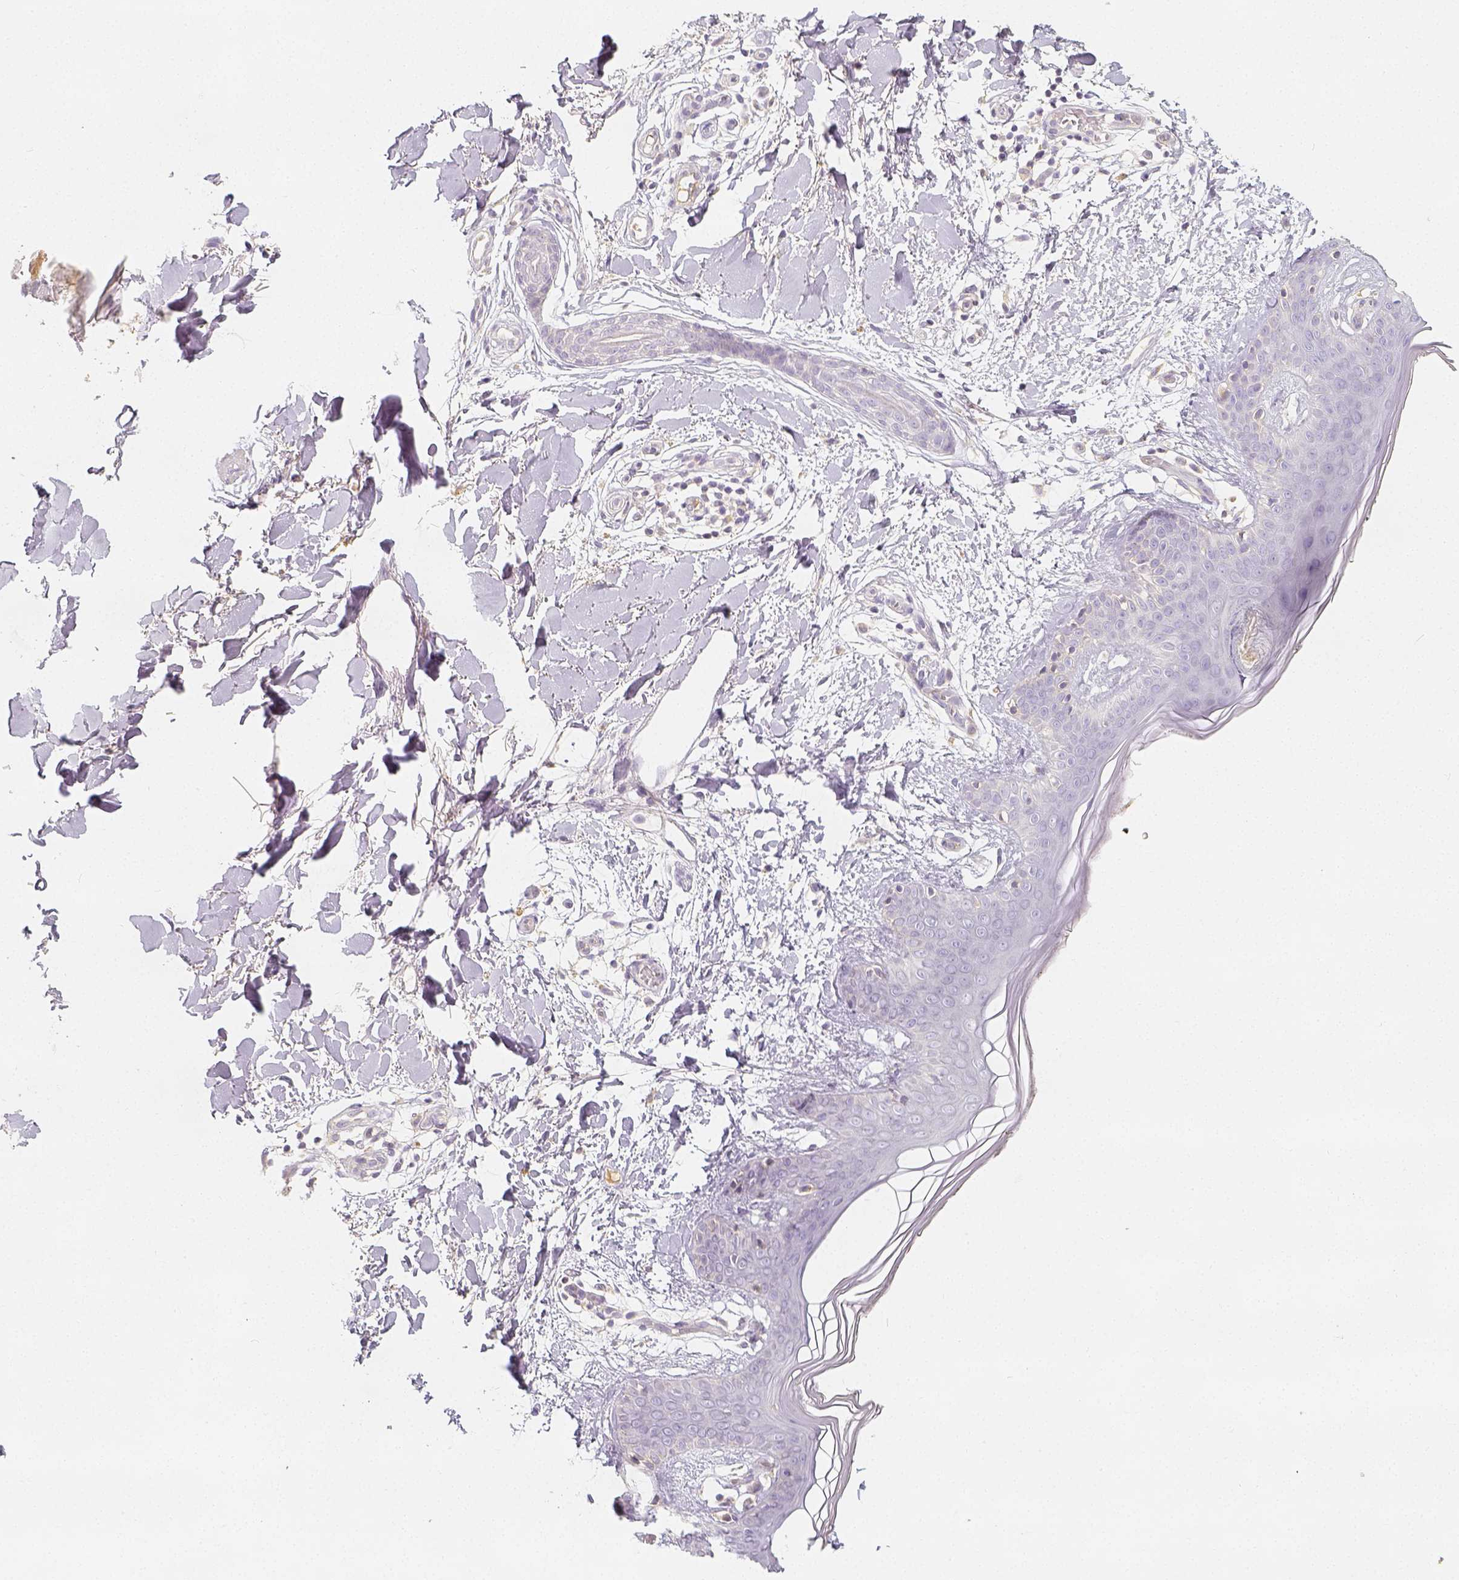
{"staining": {"intensity": "negative", "quantity": "none", "location": "none"}, "tissue": "skin", "cell_type": "Fibroblasts", "image_type": "normal", "snomed": [{"axis": "morphology", "description": "Normal tissue, NOS"}, {"axis": "topography", "description": "Skin"}], "caption": "The immunohistochemistry (IHC) micrograph has no significant positivity in fibroblasts of skin. (DAB (3,3'-diaminobenzidine) immunohistochemistry (IHC) visualized using brightfield microscopy, high magnification).", "gene": "PTPRJ", "patient": {"sex": "female", "age": 34}}